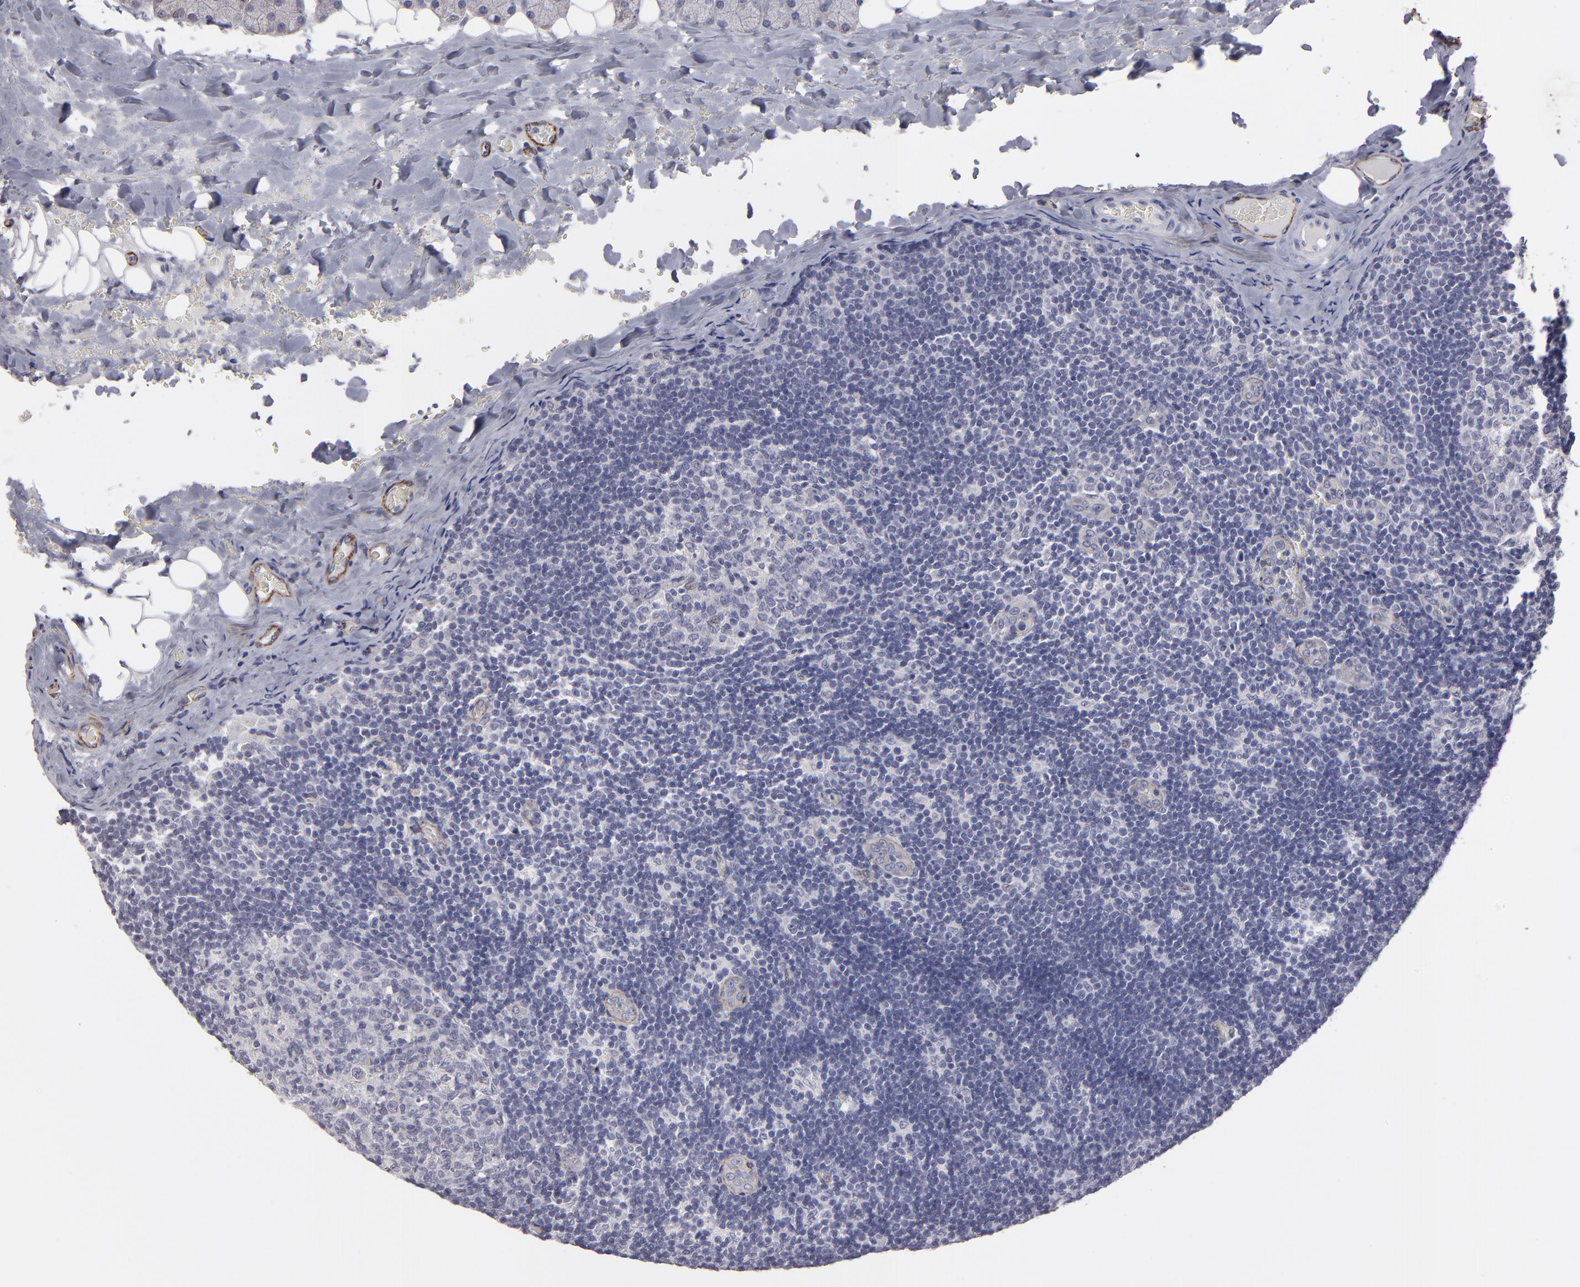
{"staining": {"intensity": "negative", "quantity": "none", "location": "none"}, "tissue": "lymph node", "cell_type": "Germinal center cells", "image_type": "normal", "snomed": [{"axis": "morphology", "description": "Normal tissue, NOS"}, {"axis": "topography", "description": "Lymph node"}, {"axis": "topography", "description": "Salivary gland"}], "caption": "This is a micrograph of immunohistochemistry staining of benign lymph node, which shows no staining in germinal center cells. (DAB (3,3'-diaminobenzidine) immunohistochemistry (IHC), high magnification).", "gene": "ZNF175", "patient": {"sex": "male", "age": 8}}